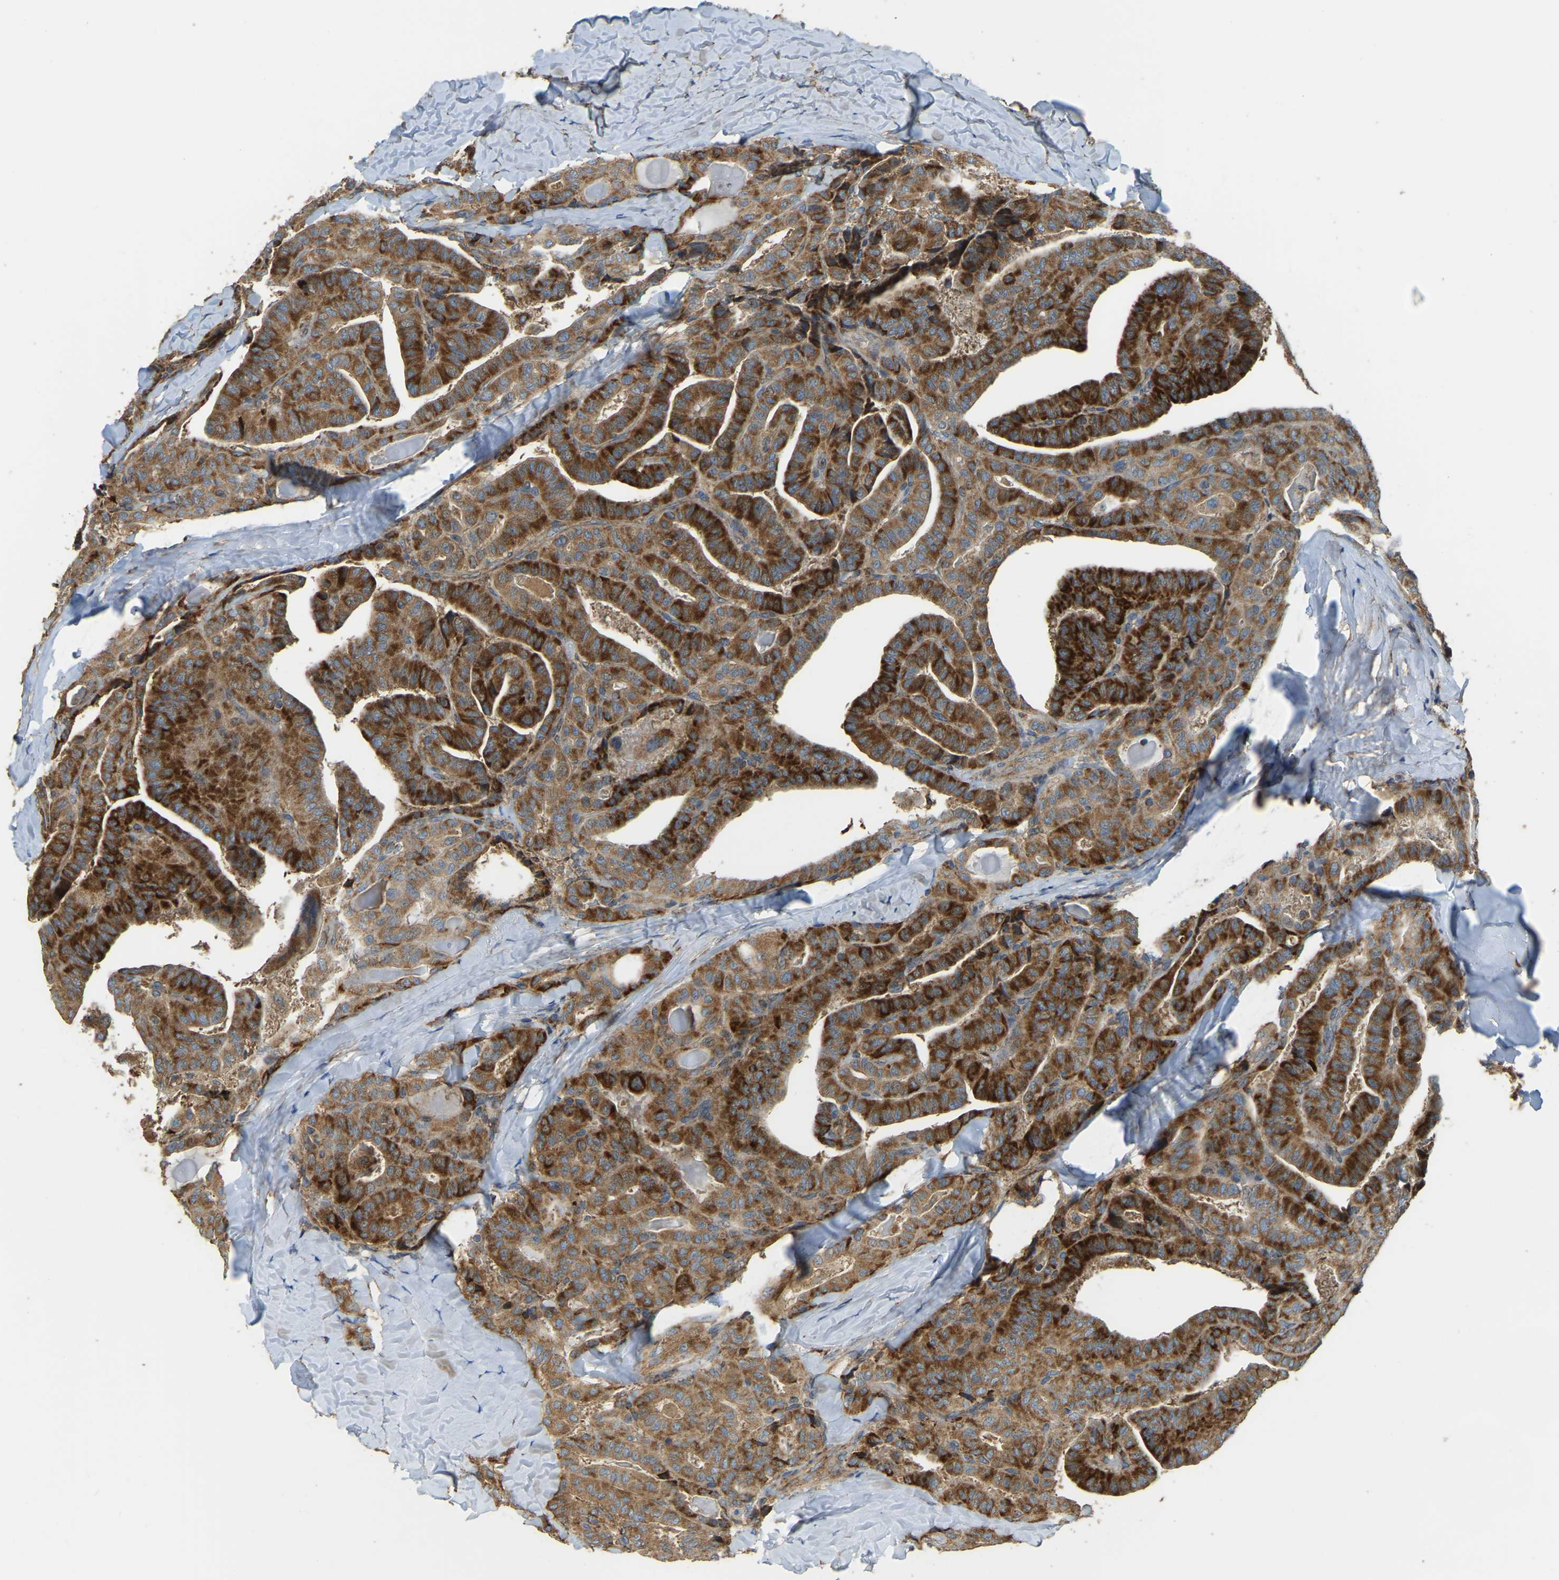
{"staining": {"intensity": "strong", "quantity": ">75%", "location": "cytoplasmic/membranous"}, "tissue": "thyroid cancer", "cell_type": "Tumor cells", "image_type": "cancer", "snomed": [{"axis": "morphology", "description": "Papillary adenocarcinoma, NOS"}, {"axis": "topography", "description": "Thyroid gland"}], "caption": "The histopathology image shows immunohistochemical staining of thyroid cancer. There is strong cytoplasmic/membranous staining is appreciated in approximately >75% of tumor cells. Ihc stains the protein in brown and the nuclei are stained blue.", "gene": "PSMD7", "patient": {"sex": "male", "age": 77}}